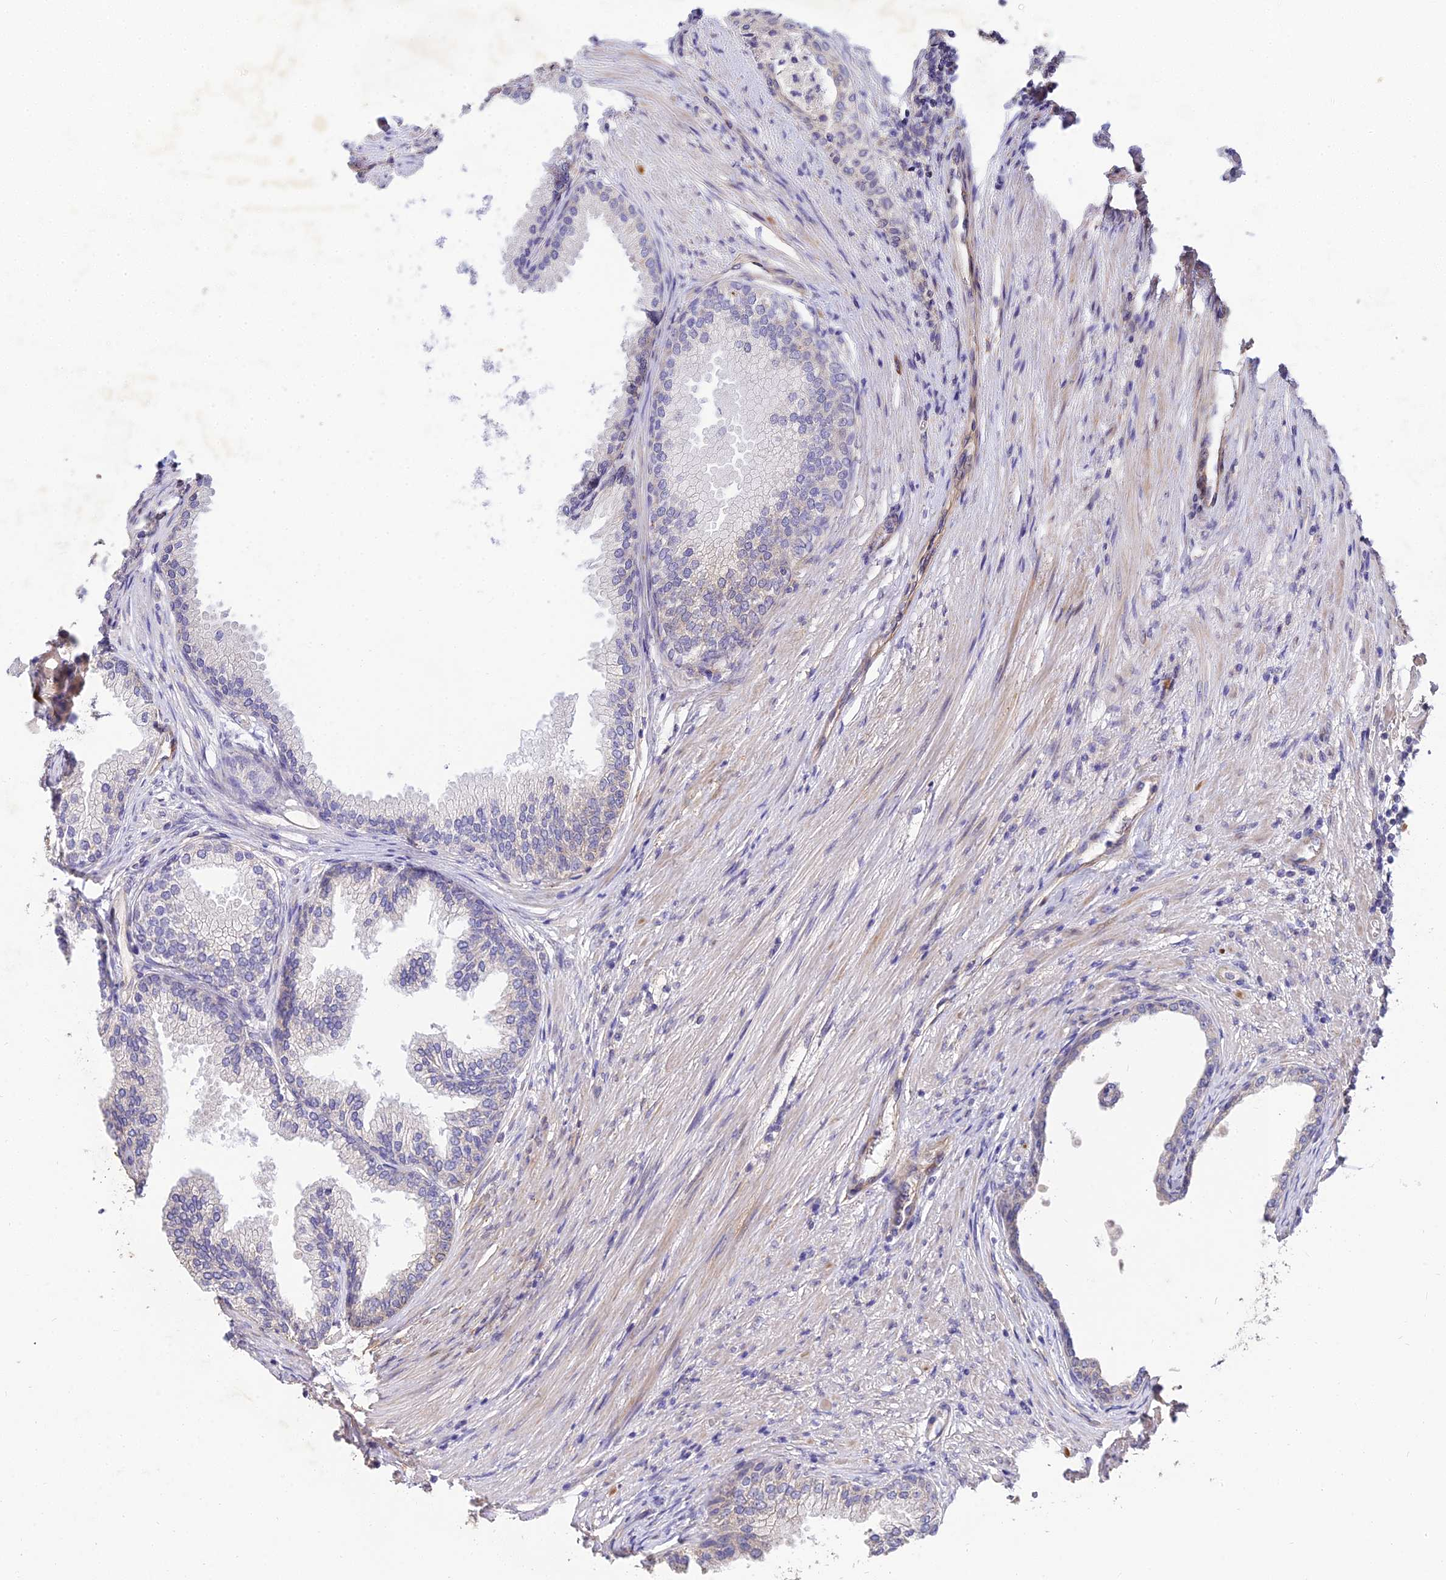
{"staining": {"intensity": "weak", "quantity": "25%-75%", "location": "cytoplasmic/membranous"}, "tissue": "prostate", "cell_type": "Glandular cells", "image_type": "normal", "snomed": [{"axis": "morphology", "description": "Normal tissue, NOS"}, {"axis": "topography", "description": "Prostate"}], "caption": "This photomicrograph reveals IHC staining of benign prostate, with low weak cytoplasmic/membranous expression in about 25%-75% of glandular cells.", "gene": "ARL8A", "patient": {"sex": "male", "age": 76}}